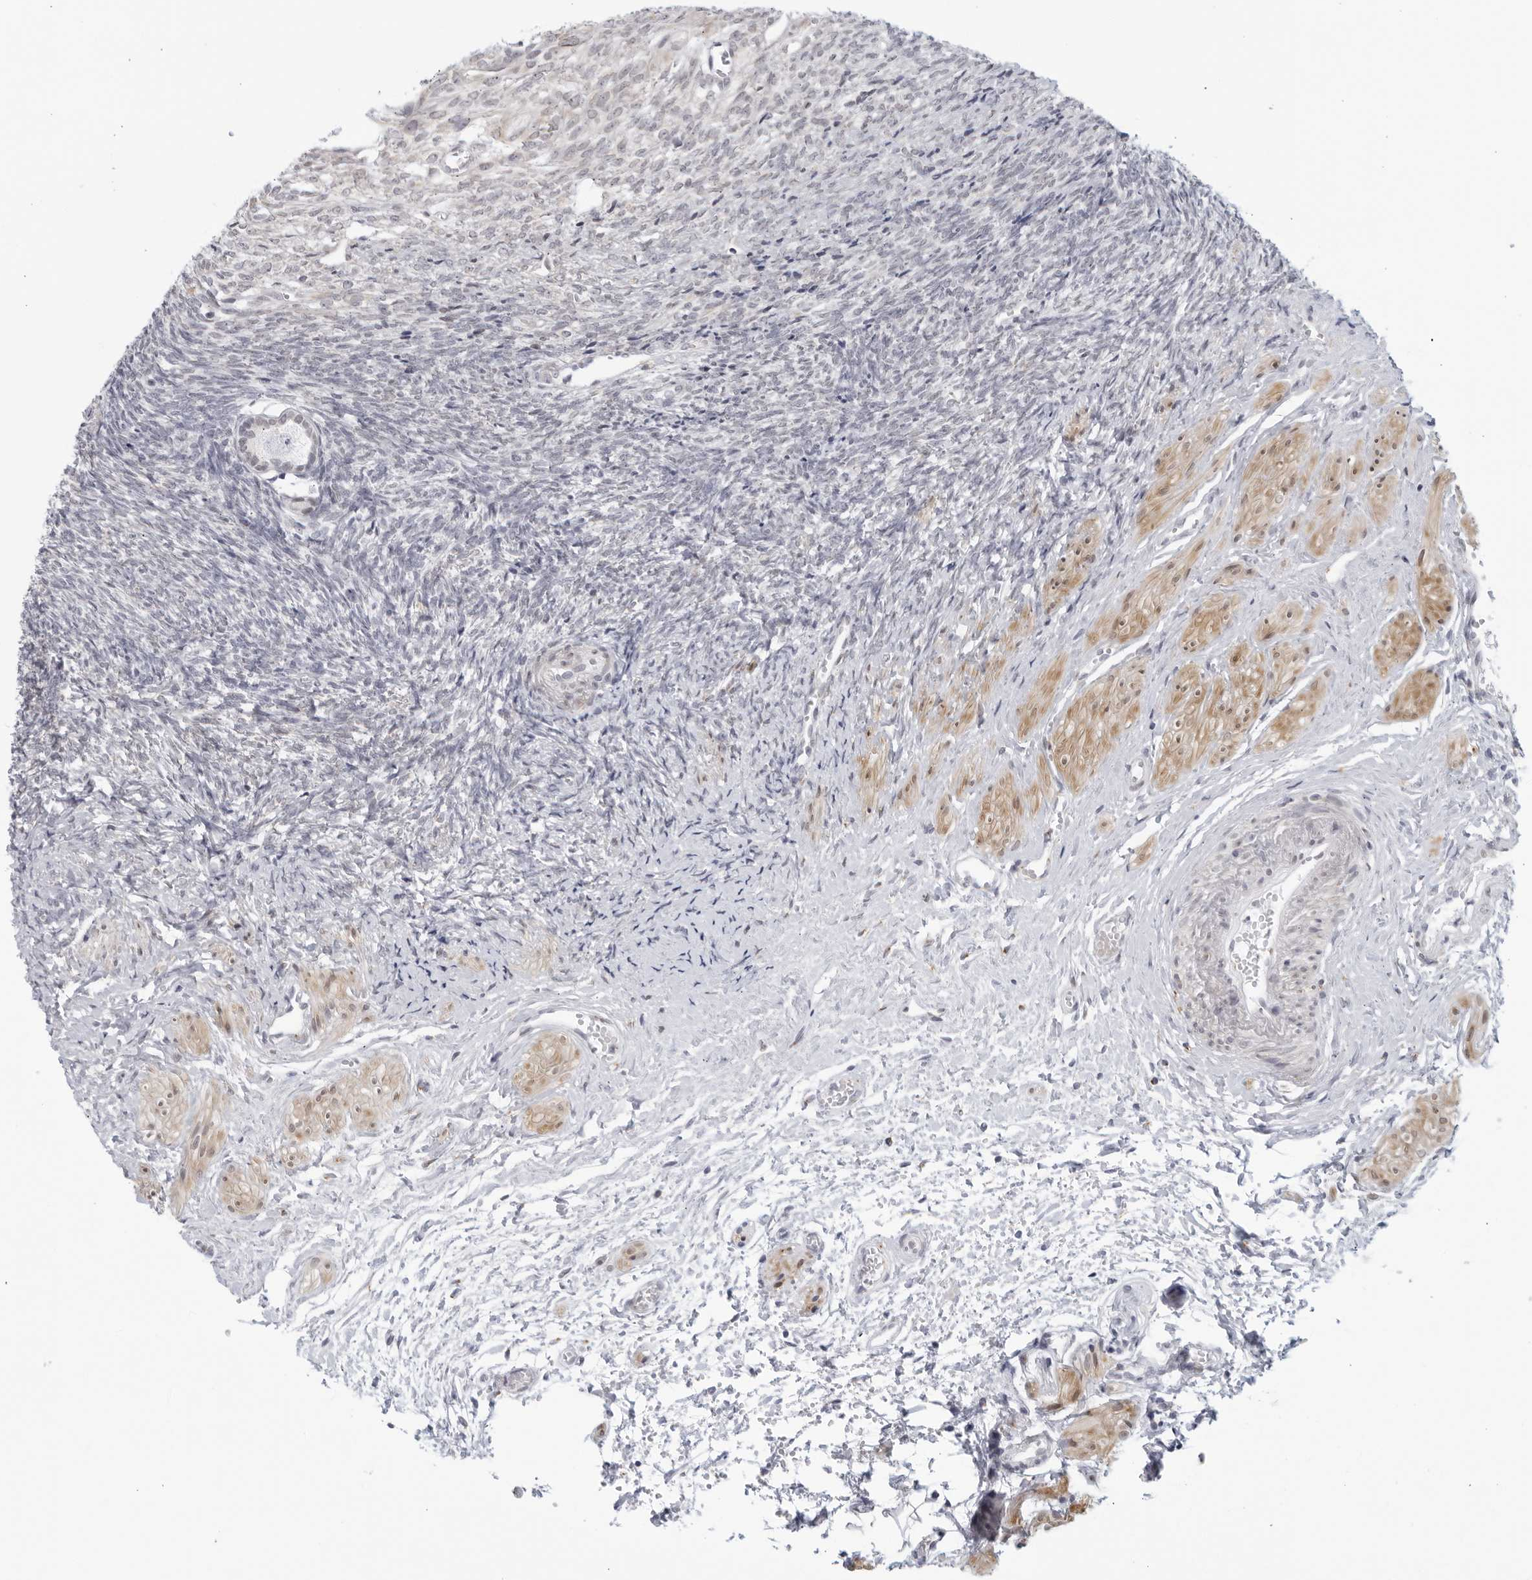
{"staining": {"intensity": "negative", "quantity": "none", "location": "none"}, "tissue": "ovary", "cell_type": "Follicle cells", "image_type": "normal", "snomed": [{"axis": "morphology", "description": "Normal tissue, NOS"}, {"axis": "topography", "description": "Ovary"}], "caption": "IHC image of normal human ovary stained for a protein (brown), which demonstrates no staining in follicle cells. The staining is performed using DAB (3,3'-diaminobenzidine) brown chromogen with nuclei counter-stained in using hematoxylin.", "gene": "WDTC1", "patient": {"sex": "female", "age": 41}}